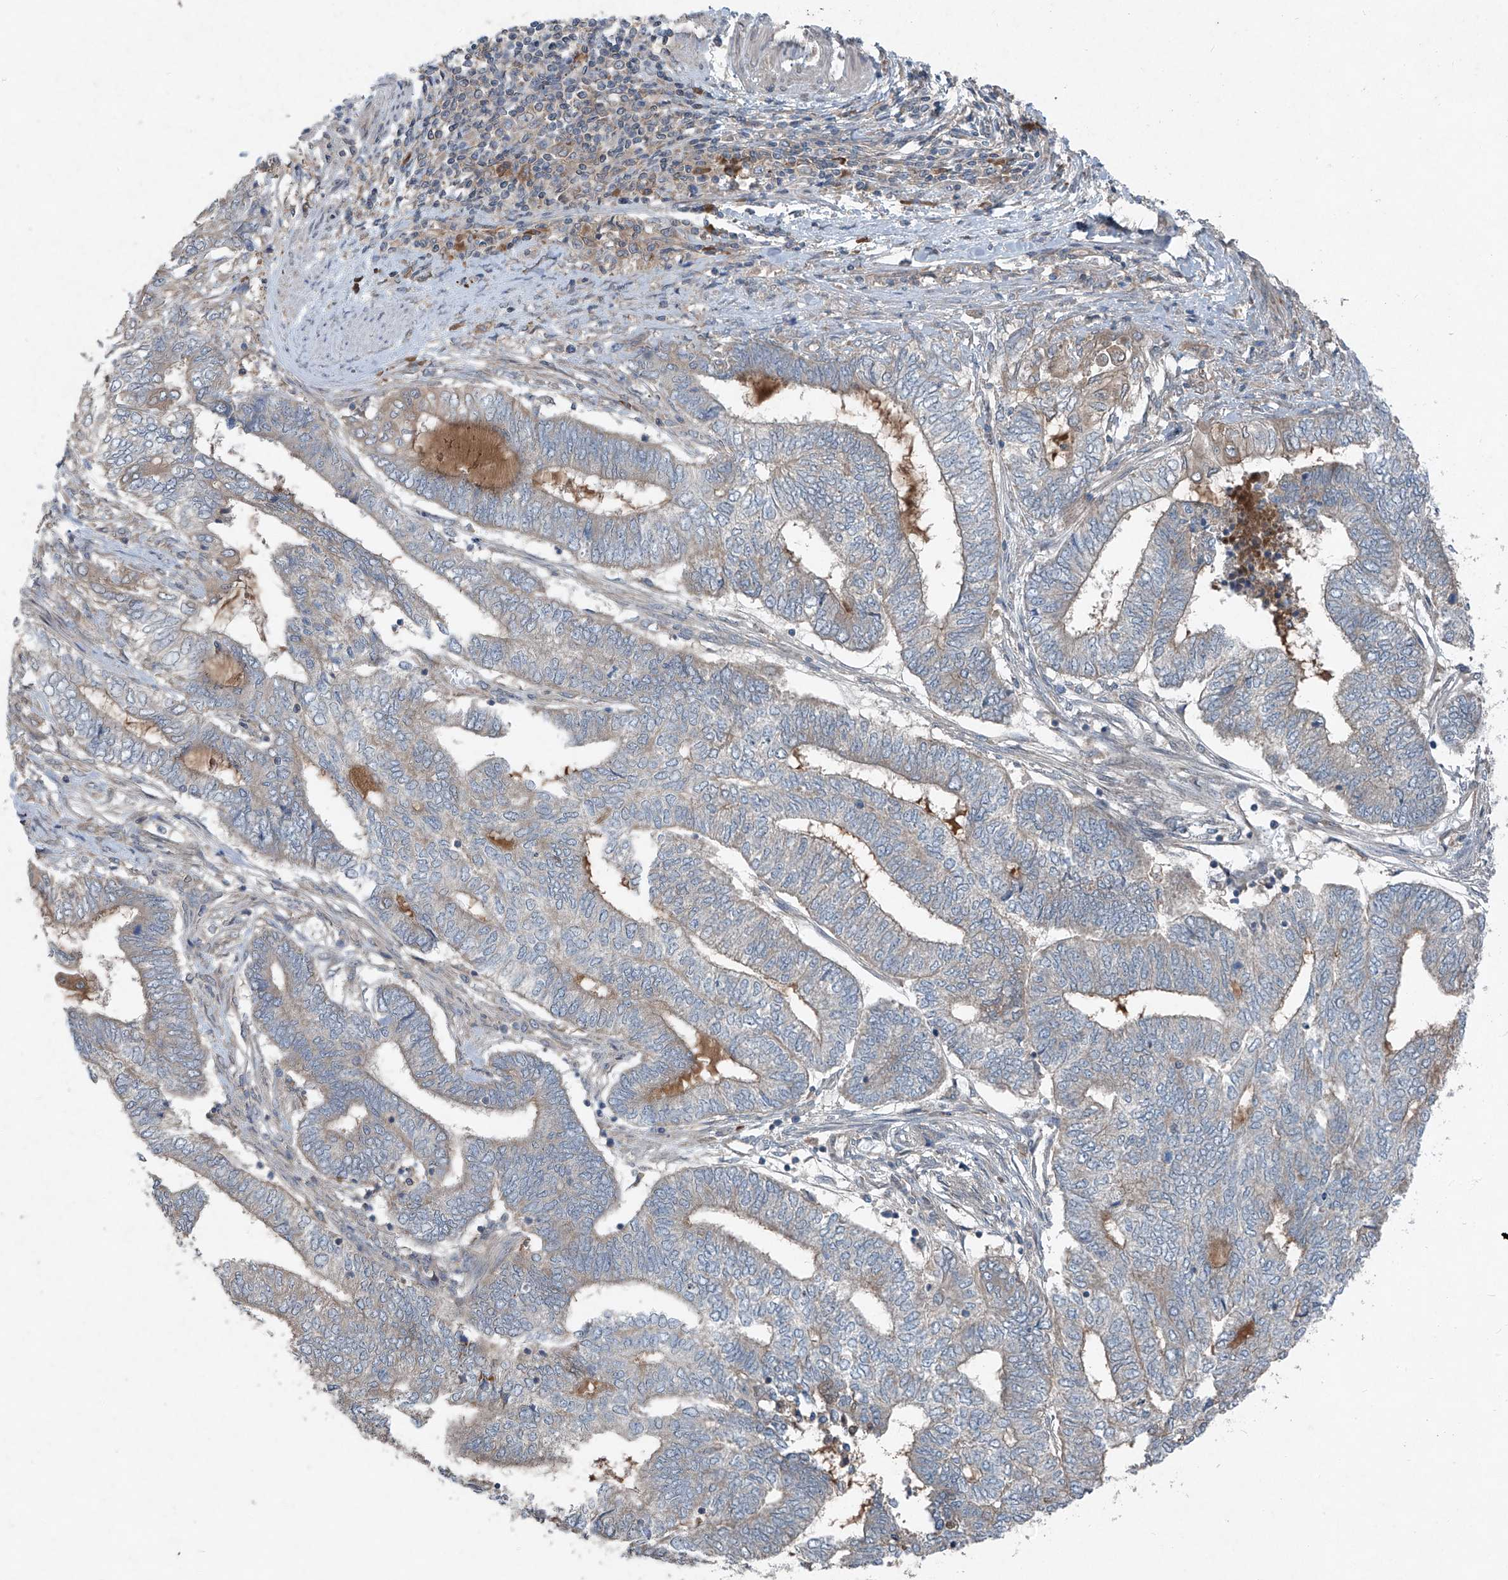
{"staining": {"intensity": "negative", "quantity": "none", "location": "none"}, "tissue": "endometrial cancer", "cell_type": "Tumor cells", "image_type": "cancer", "snomed": [{"axis": "morphology", "description": "Adenocarcinoma, NOS"}, {"axis": "topography", "description": "Uterus"}, {"axis": "topography", "description": "Endometrium"}], "caption": "Adenocarcinoma (endometrial) was stained to show a protein in brown. There is no significant positivity in tumor cells. (DAB immunohistochemistry with hematoxylin counter stain).", "gene": "FOXRED2", "patient": {"sex": "female", "age": 70}}